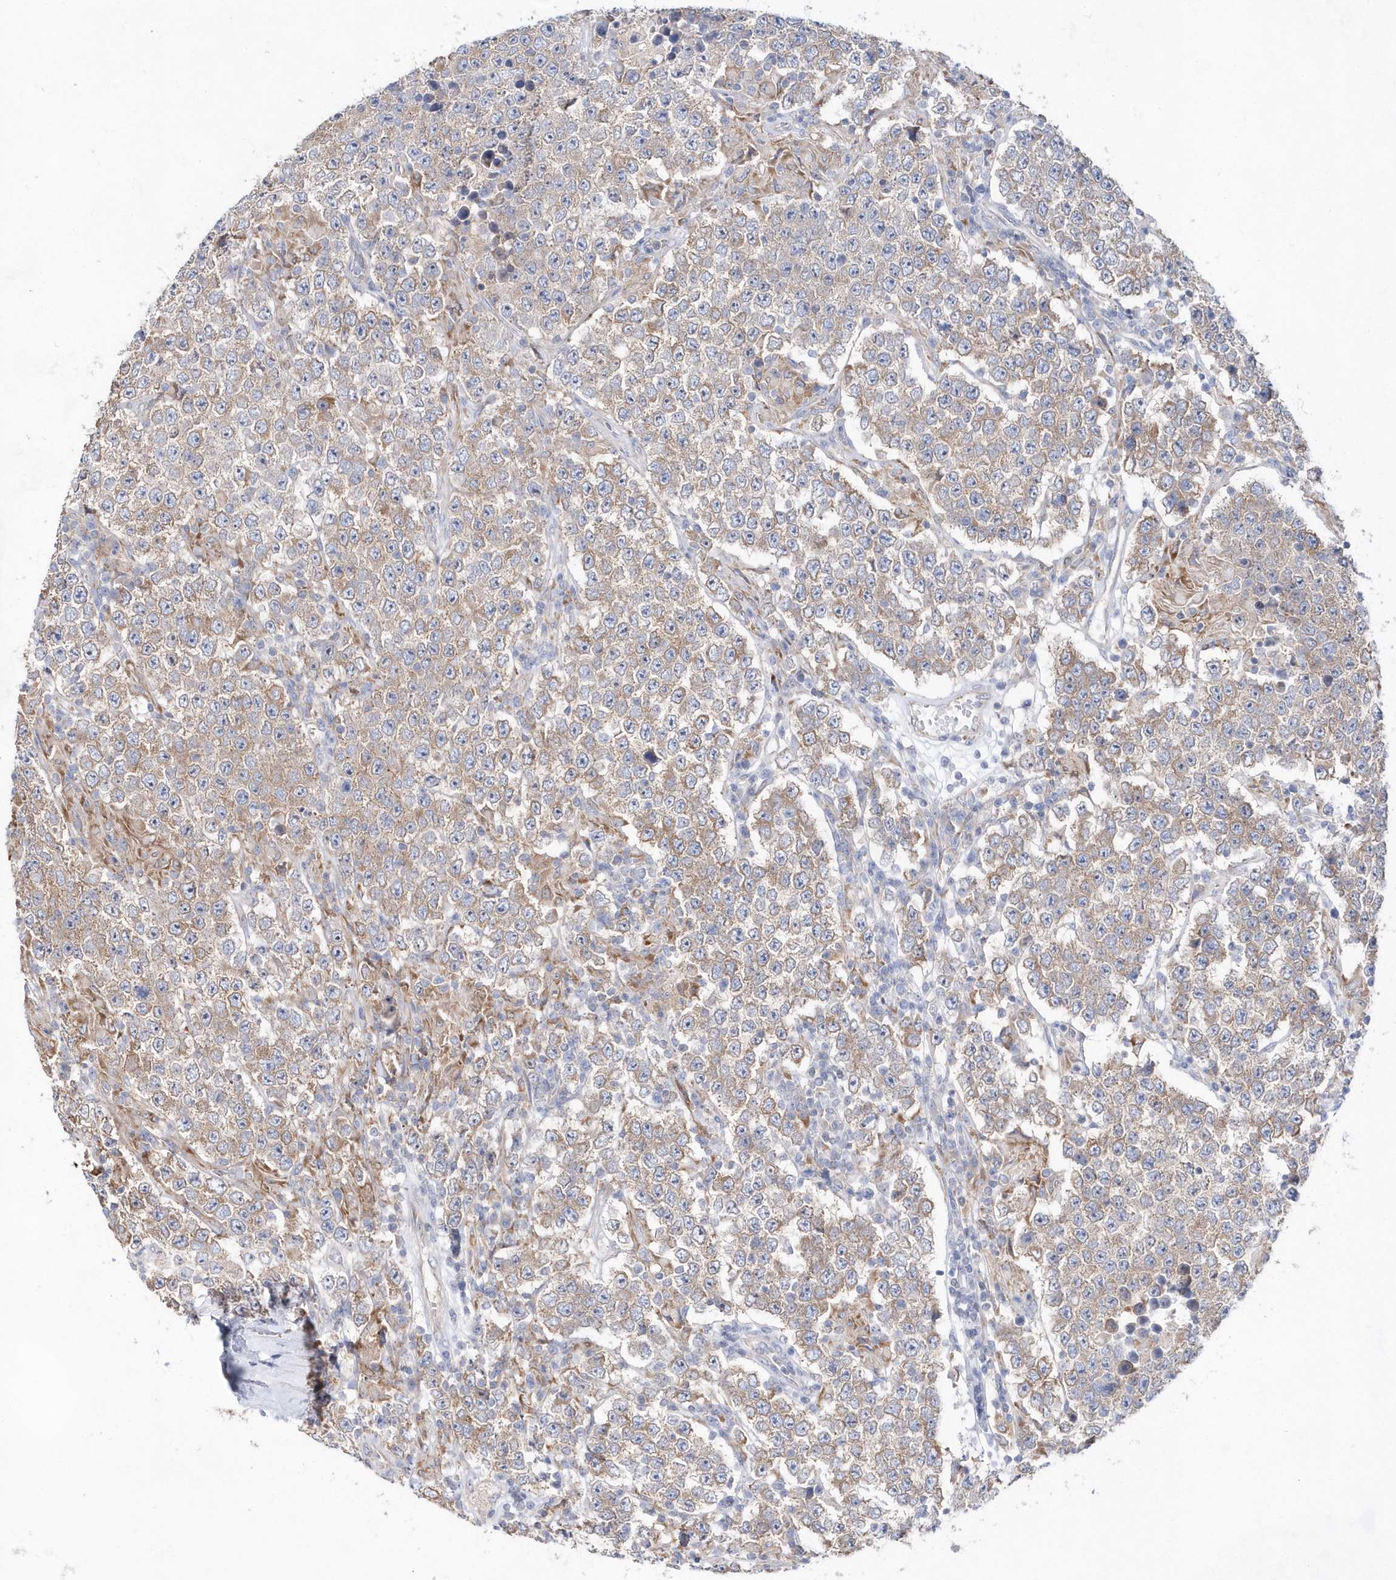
{"staining": {"intensity": "moderate", "quantity": ">75%", "location": "cytoplasmic/membranous"}, "tissue": "testis cancer", "cell_type": "Tumor cells", "image_type": "cancer", "snomed": [{"axis": "morphology", "description": "Normal tissue, NOS"}, {"axis": "morphology", "description": "Urothelial carcinoma, High grade"}, {"axis": "morphology", "description": "Seminoma, NOS"}, {"axis": "morphology", "description": "Carcinoma, Embryonal, NOS"}, {"axis": "topography", "description": "Urinary bladder"}, {"axis": "topography", "description": "Testis"}], "caption": "This is an image of immunohistochemistry (IHC) staining of testis cancer, which shows moderate expression in the cytoplasmic/membranous of tumor cells.", "gene": "BDH2", "patient": {"sex": "male", "age": 41}}